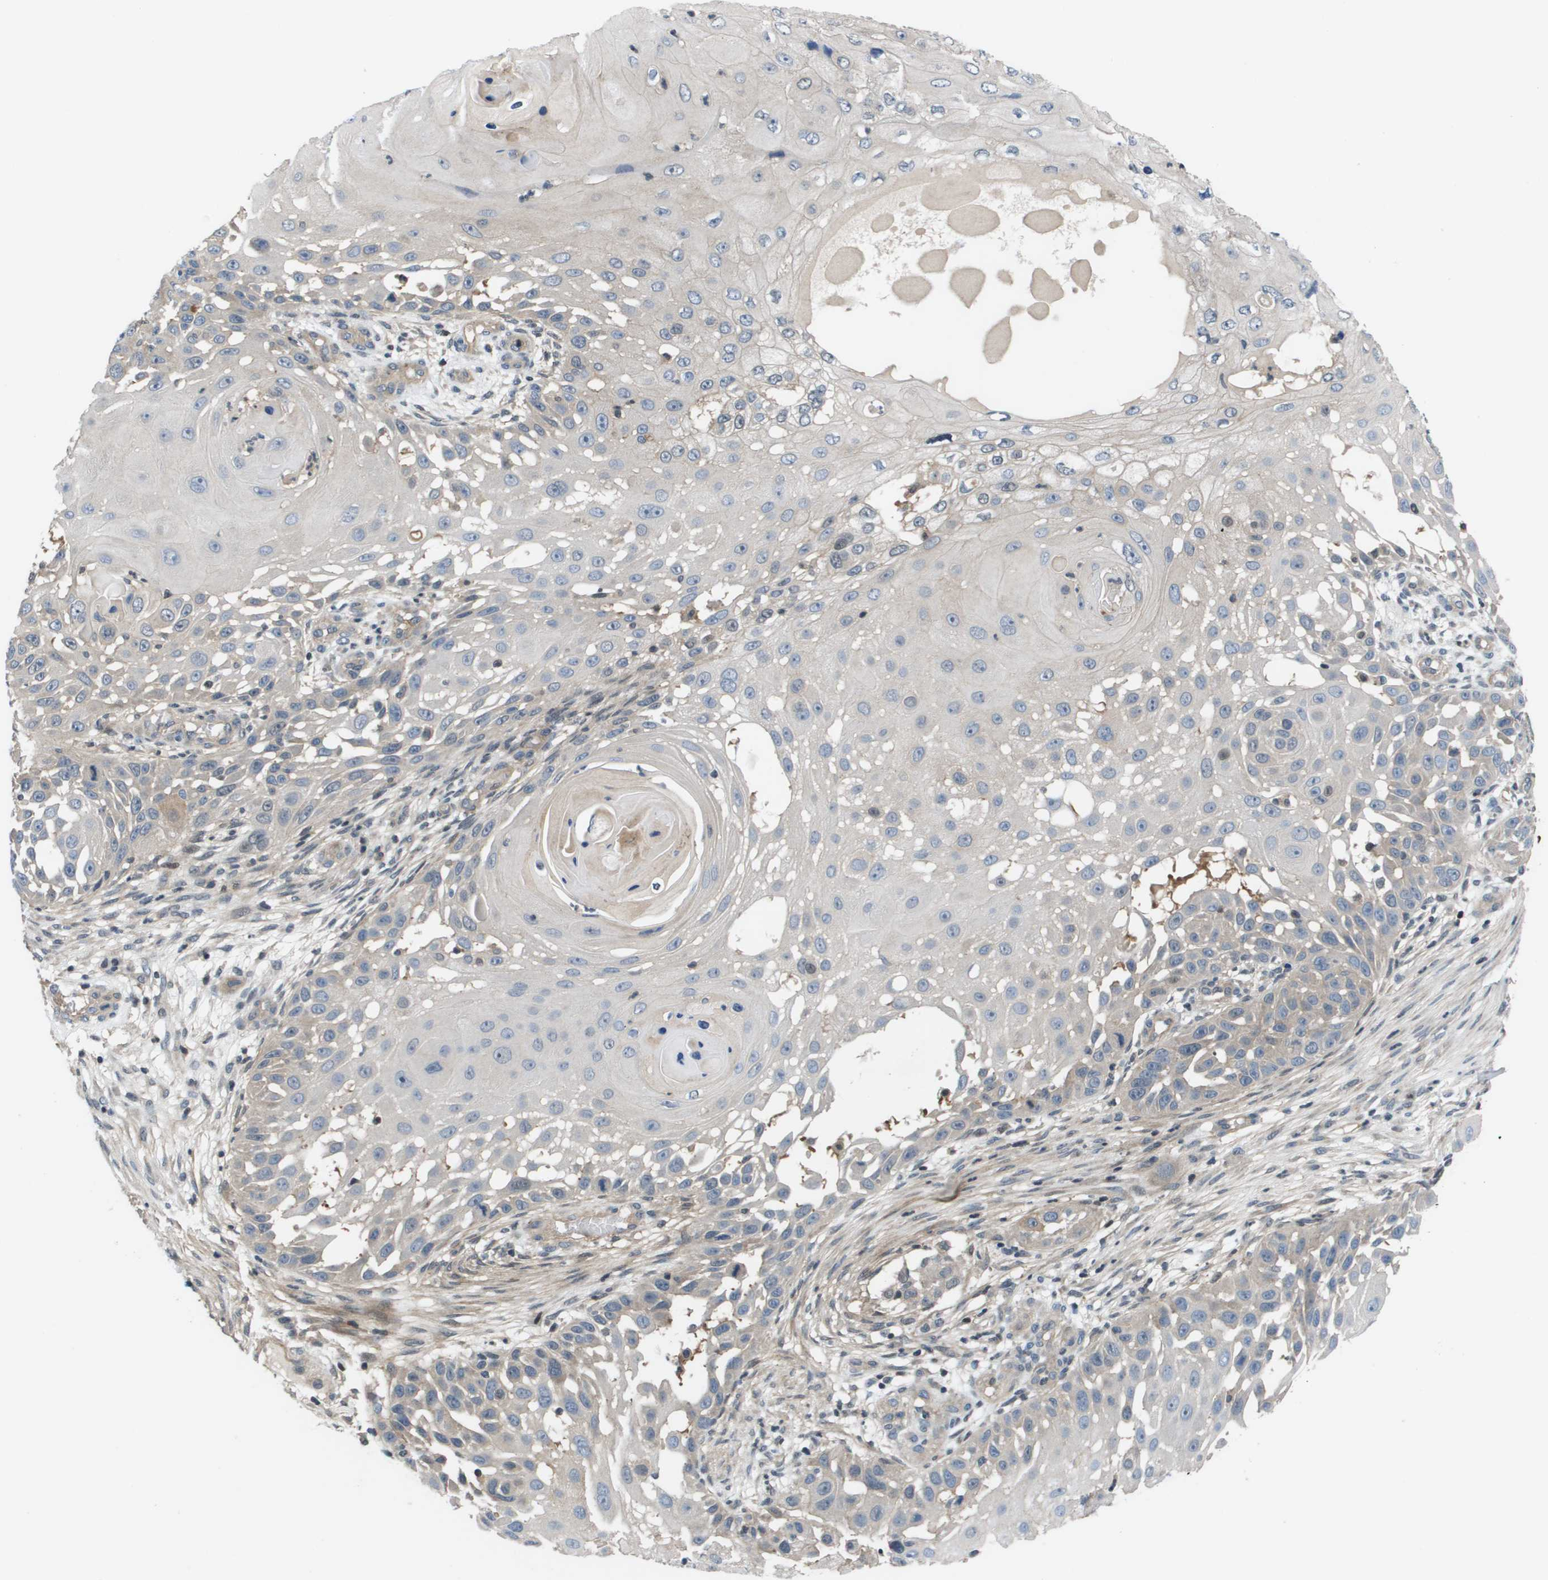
{"staining": {"intensity": "weak", "quantity": "<25%", "location": "cytoplasmic/membranous"}, "tissue": "skin cancer", "cell_type": "Tumor cells", "image_type": "cancer", "snomed": [{"axis": "morphology", "description": "Squamous cell carcinoma, NOS"}, {"axis": "topography", "description": "Skin"}], "caption": "A histopathology image of human squamous cell carcinoma (skin) is negative for staining in tumor cells.", "gene": "ENPP5", "patient": {"sex": "female", "age": 44}}